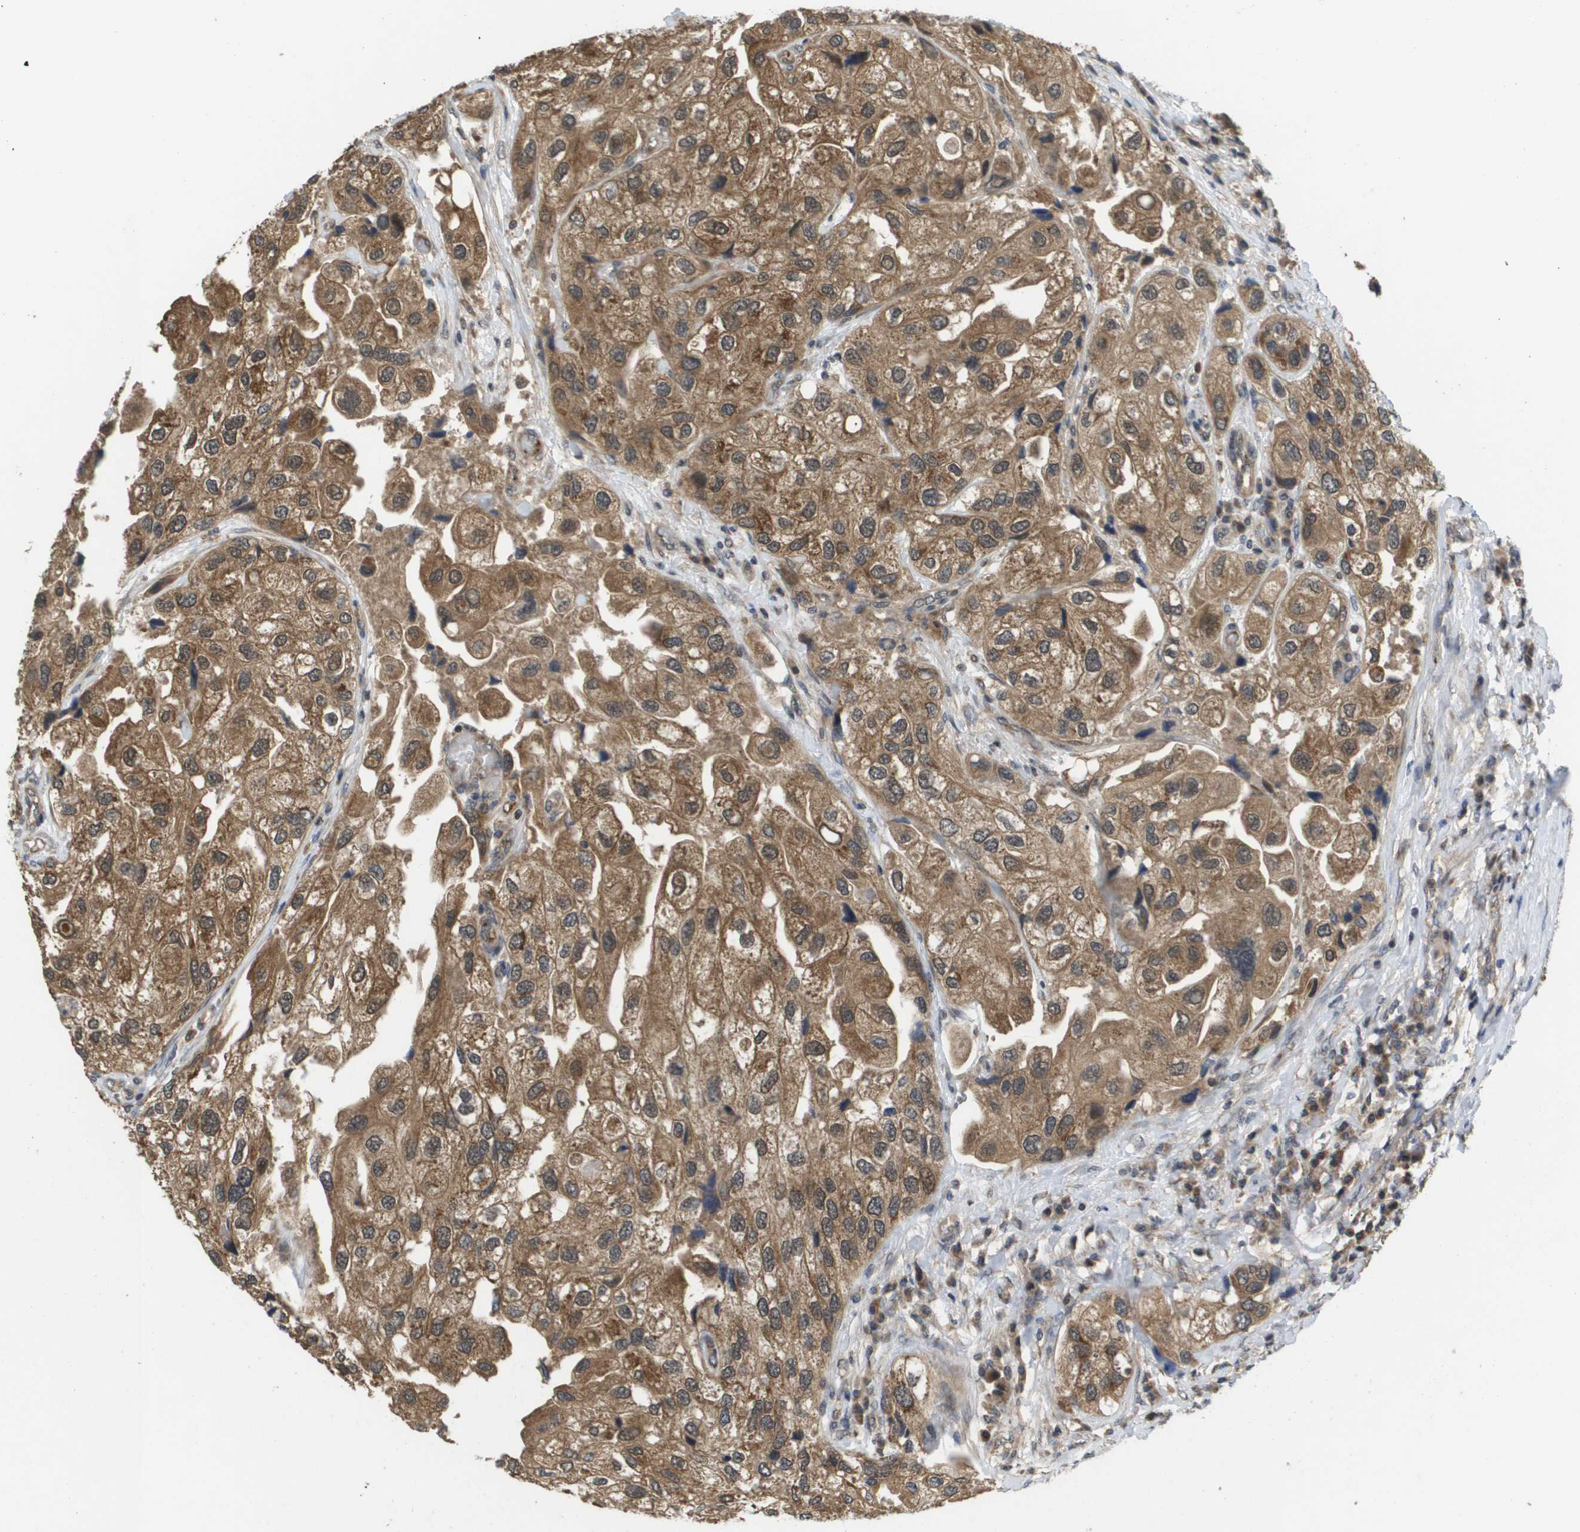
{"staining": {"intensity": "moderate", "quantity": ">75%", "location": "cytoplasmic/membranous"}, "tissue": "urothelial cancer", "cell_type": "Tumor cells", "image_type": "cancer", "snomed": [{"axis": "morphology", "description": "Urothelial carcinoma, High grade"}, {"axis": "topography", "description": "Urinary bladder"}], "caption": "This is a photomicrograph of immunohistochemistry staining of urothelial cancer, which shows moderate staining in the cytoplasmic/membranous of tumor cells.", "gene": "RBM38", "patient": {"sex": "female", "age": 64}}